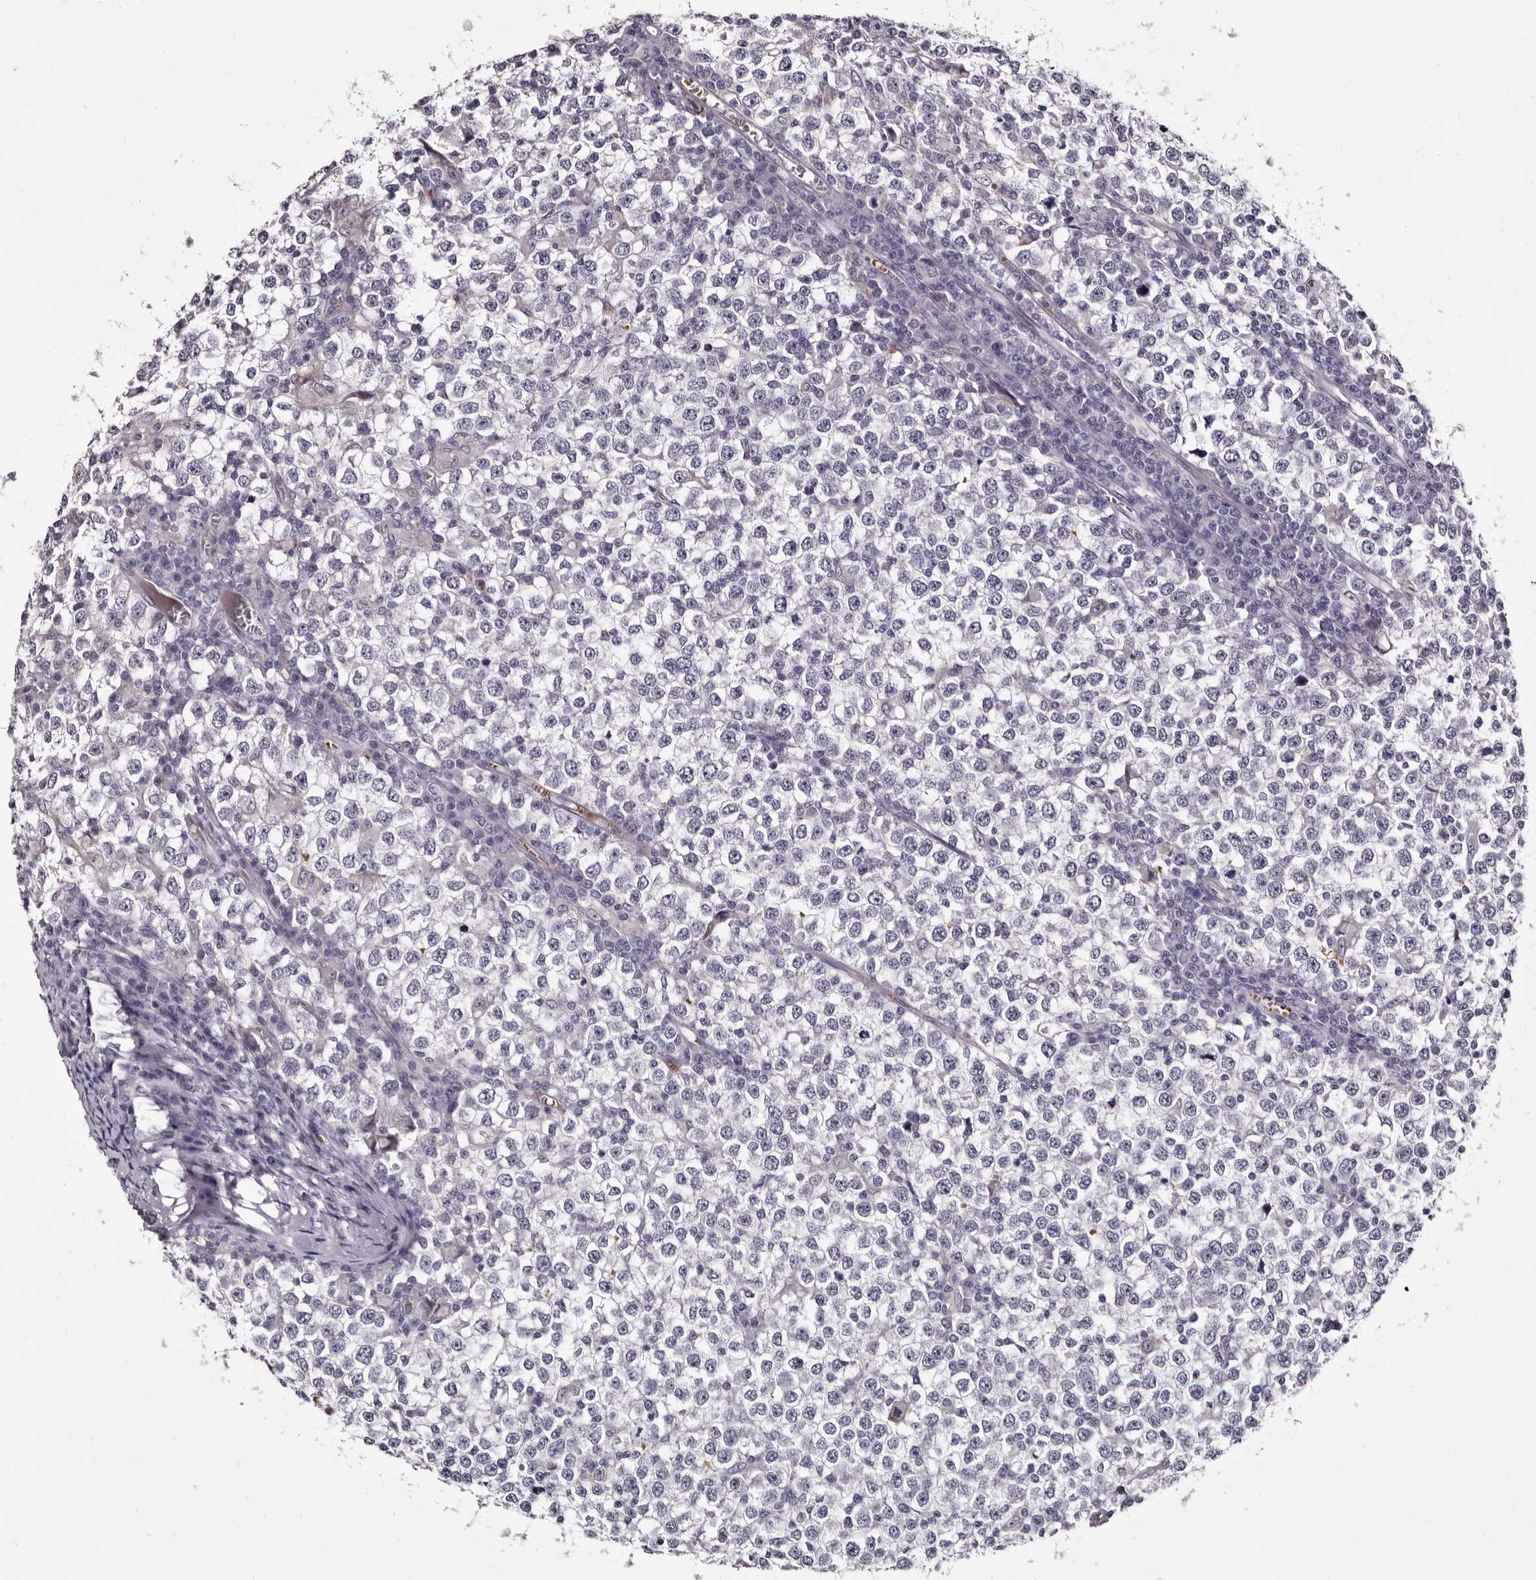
{"staining": {"intensity": "negative", "quantity": "none", "location": "none"}, "tissue": "testis cancer", "cell_type": "Tumor cells", "image_type": "cancer", "snomed": [{"axis": "morphology", "description": "Seminoma, NOS"}, {"axis": "topography", "description": "Testis"}], "caption": "DAB immunohistochemical staining of human seminoma (testis) exhibits no significant positivity in tumor cells. The staining was performed using DAB (3,3'-diaminobenzidine) to visualize the protein expression in brown, while the nuclei were stained in blue with hematoxylin (Magnification: 20x).", "gene": "BPGM", "patient": {"sex": "male", "age": 65}}